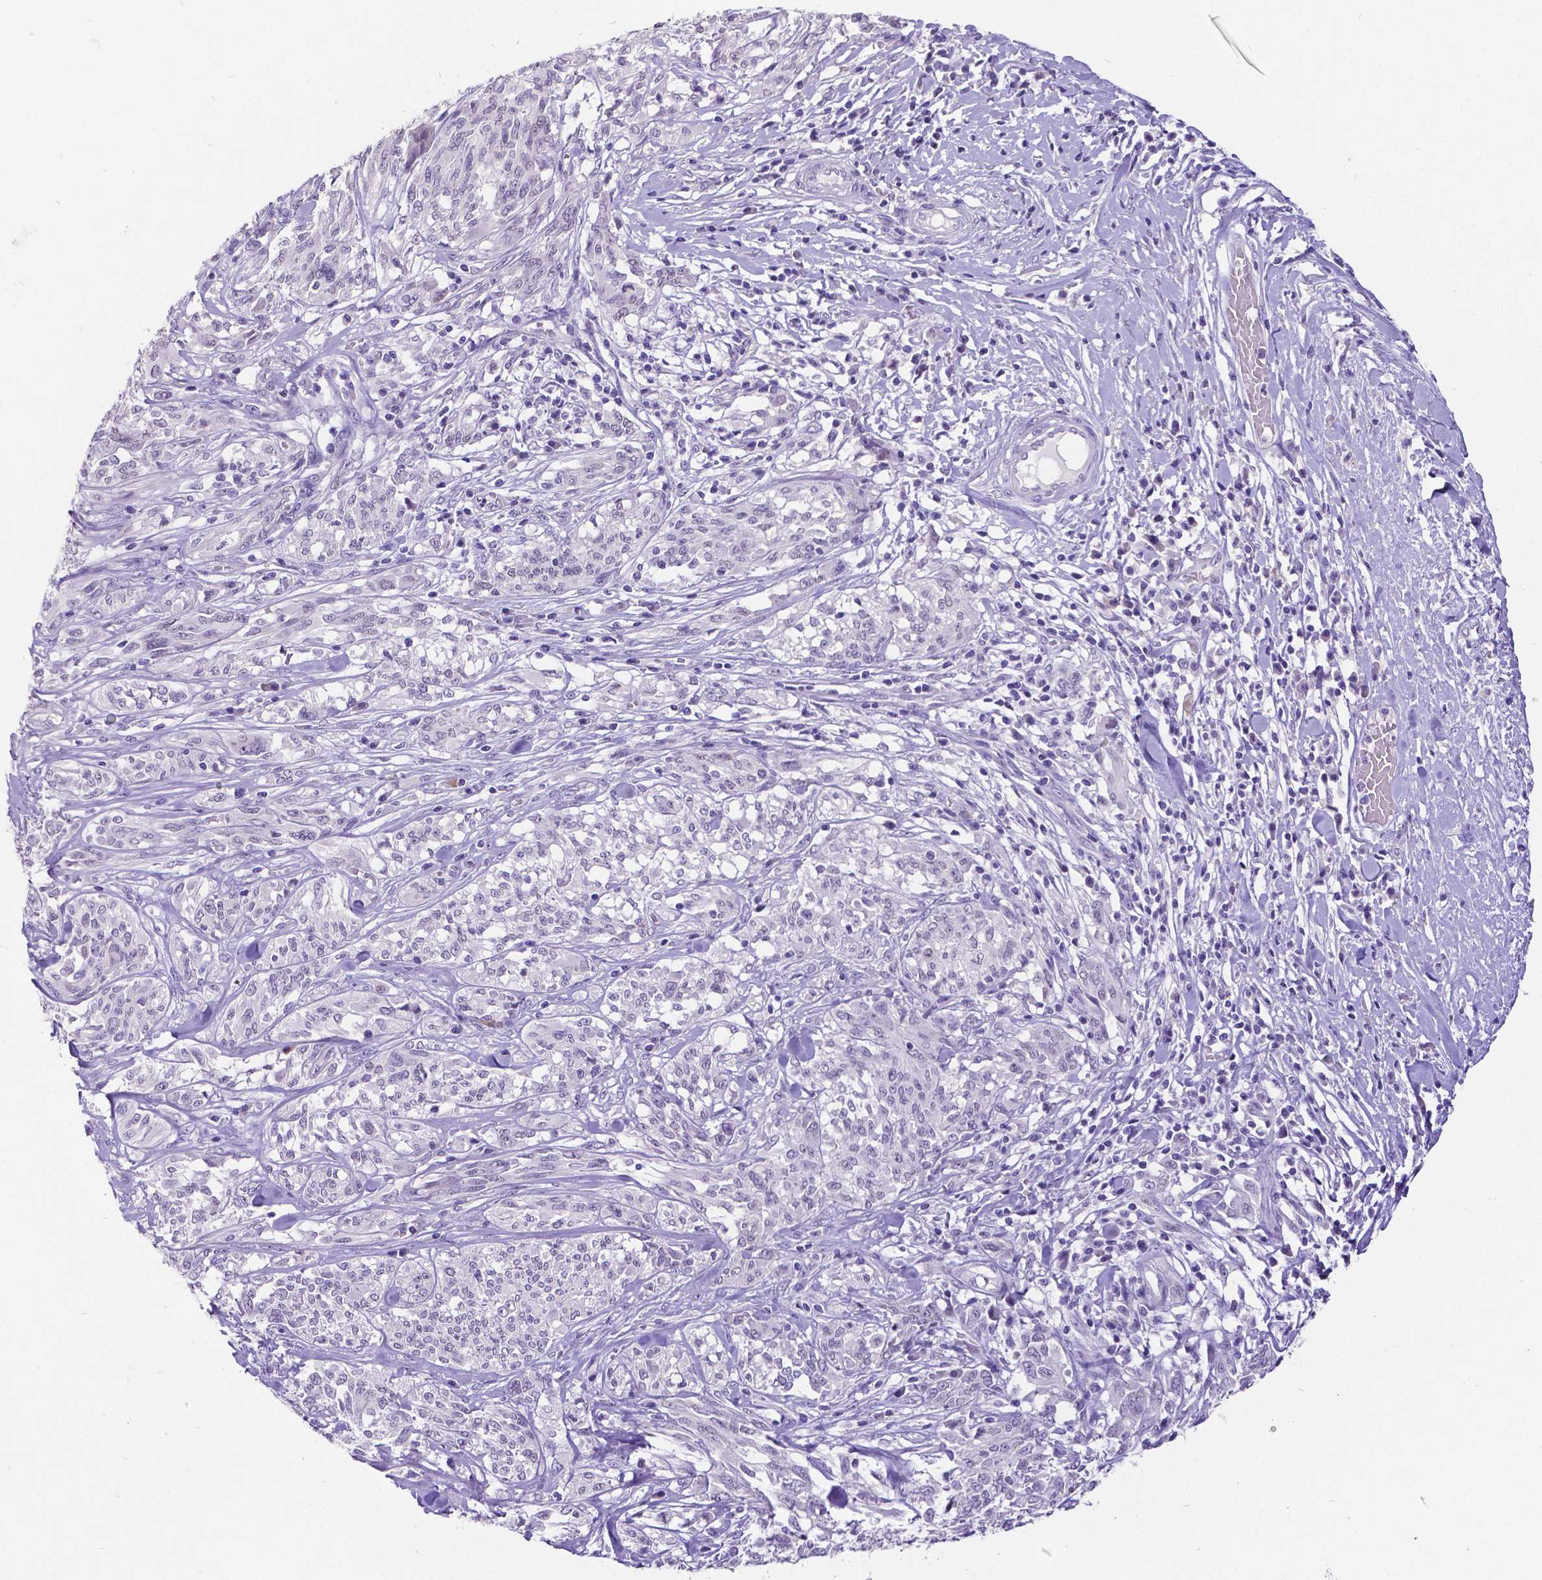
{"staining": {"intensity": "negative", "quantity": "none", "location": "none"}, "tissue": "melanoma", "cell_type": "Tumor cells", "image_type": "cancer", "snomed": [{"axis": "morphology", "description": "Malignant melanoma, NOS"}, {"axis": "topography", "description": "Skin"}], "caption": "Immunohistochemical staining of human malignant melanoma shows no significant positivity in tumor cells.", "gene": "SATB2", "patient": {"sex": "female", "age": 91}}